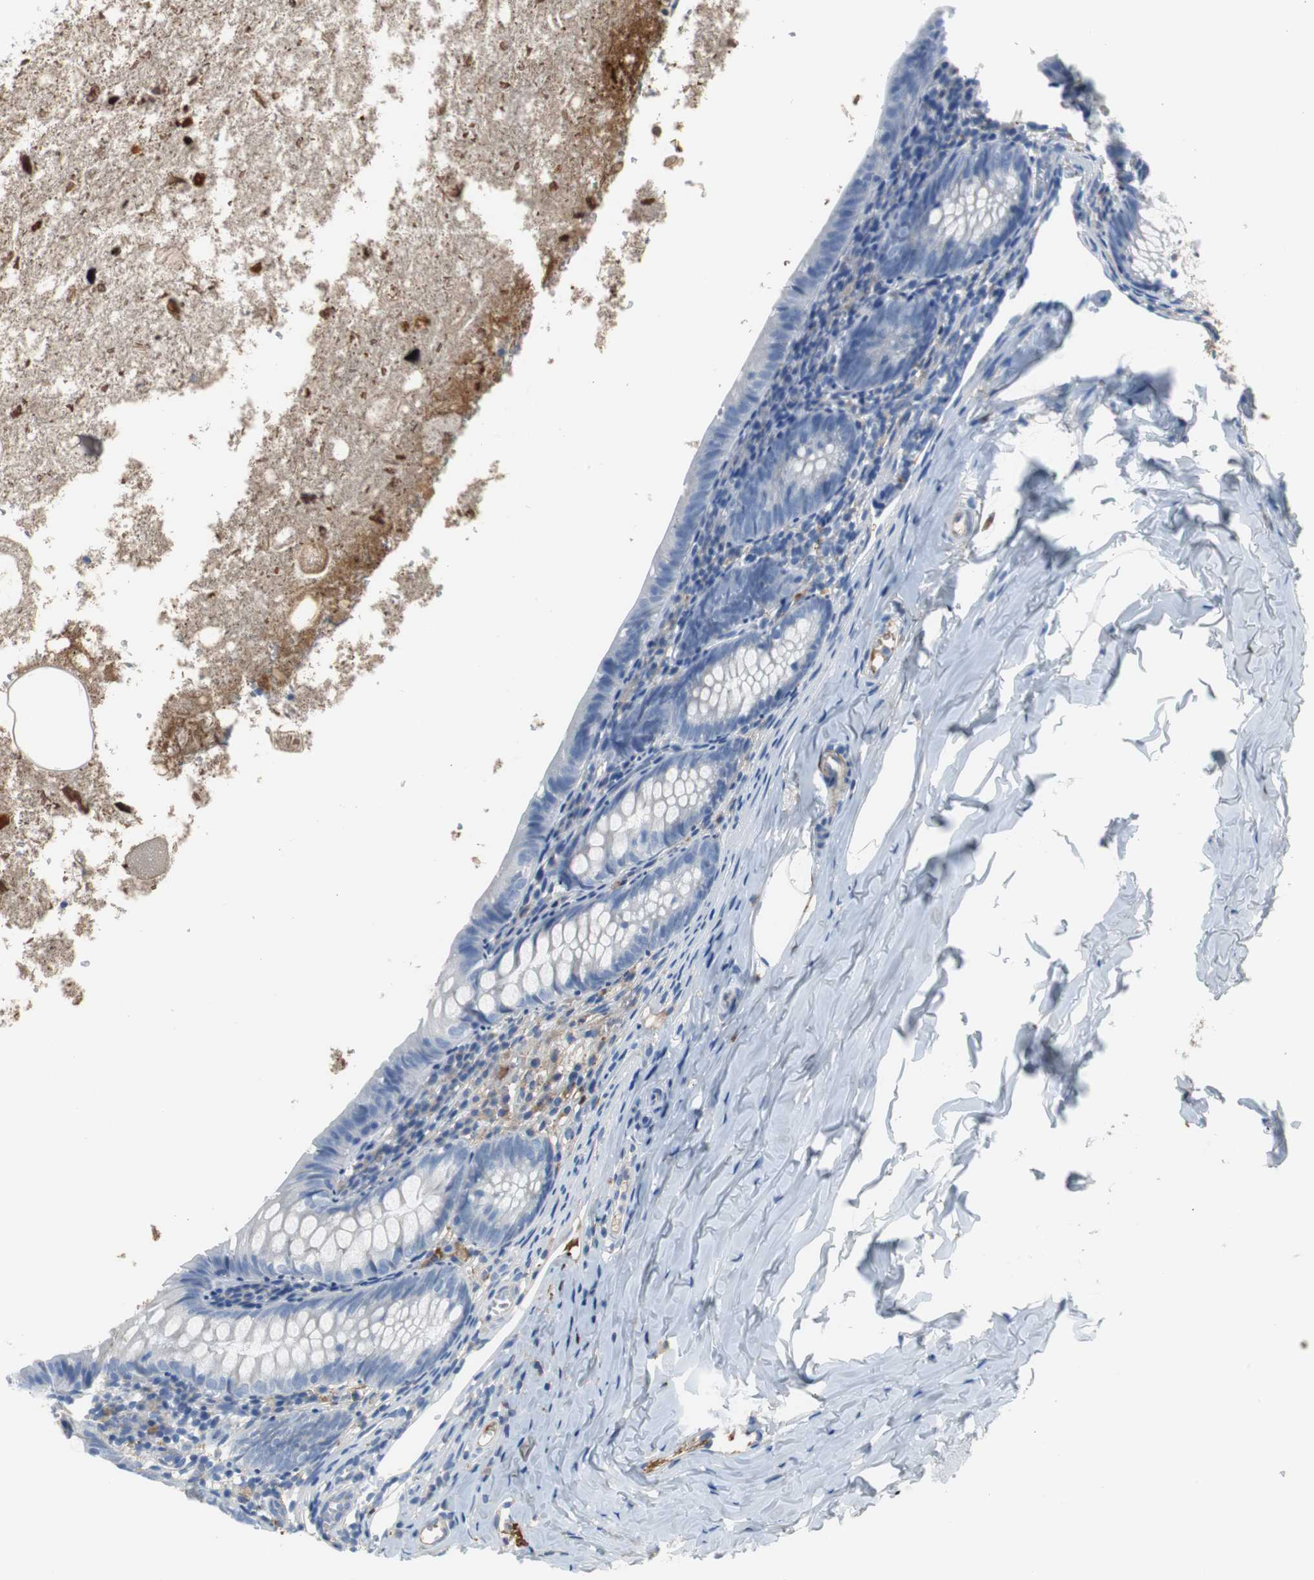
{"staining": {"intensity": "negative", "quantity": "none", "location": "none"}, "tissue": "appendix", "cell_type": "Glandular cells", "image_type": "normal", "snomed": [{"axis": "morphology", "description": "Normal tissue, NOS"}, {"axis": "topography", "description": "Appendix"}], "caption": "A high-resolution histopathology image shows immunohistochemistry staining of normal appendix, which demonstrates no significant staining in glandular cells.", "gene": "APCS", "patient": {"sex": "female", "age": 10}}